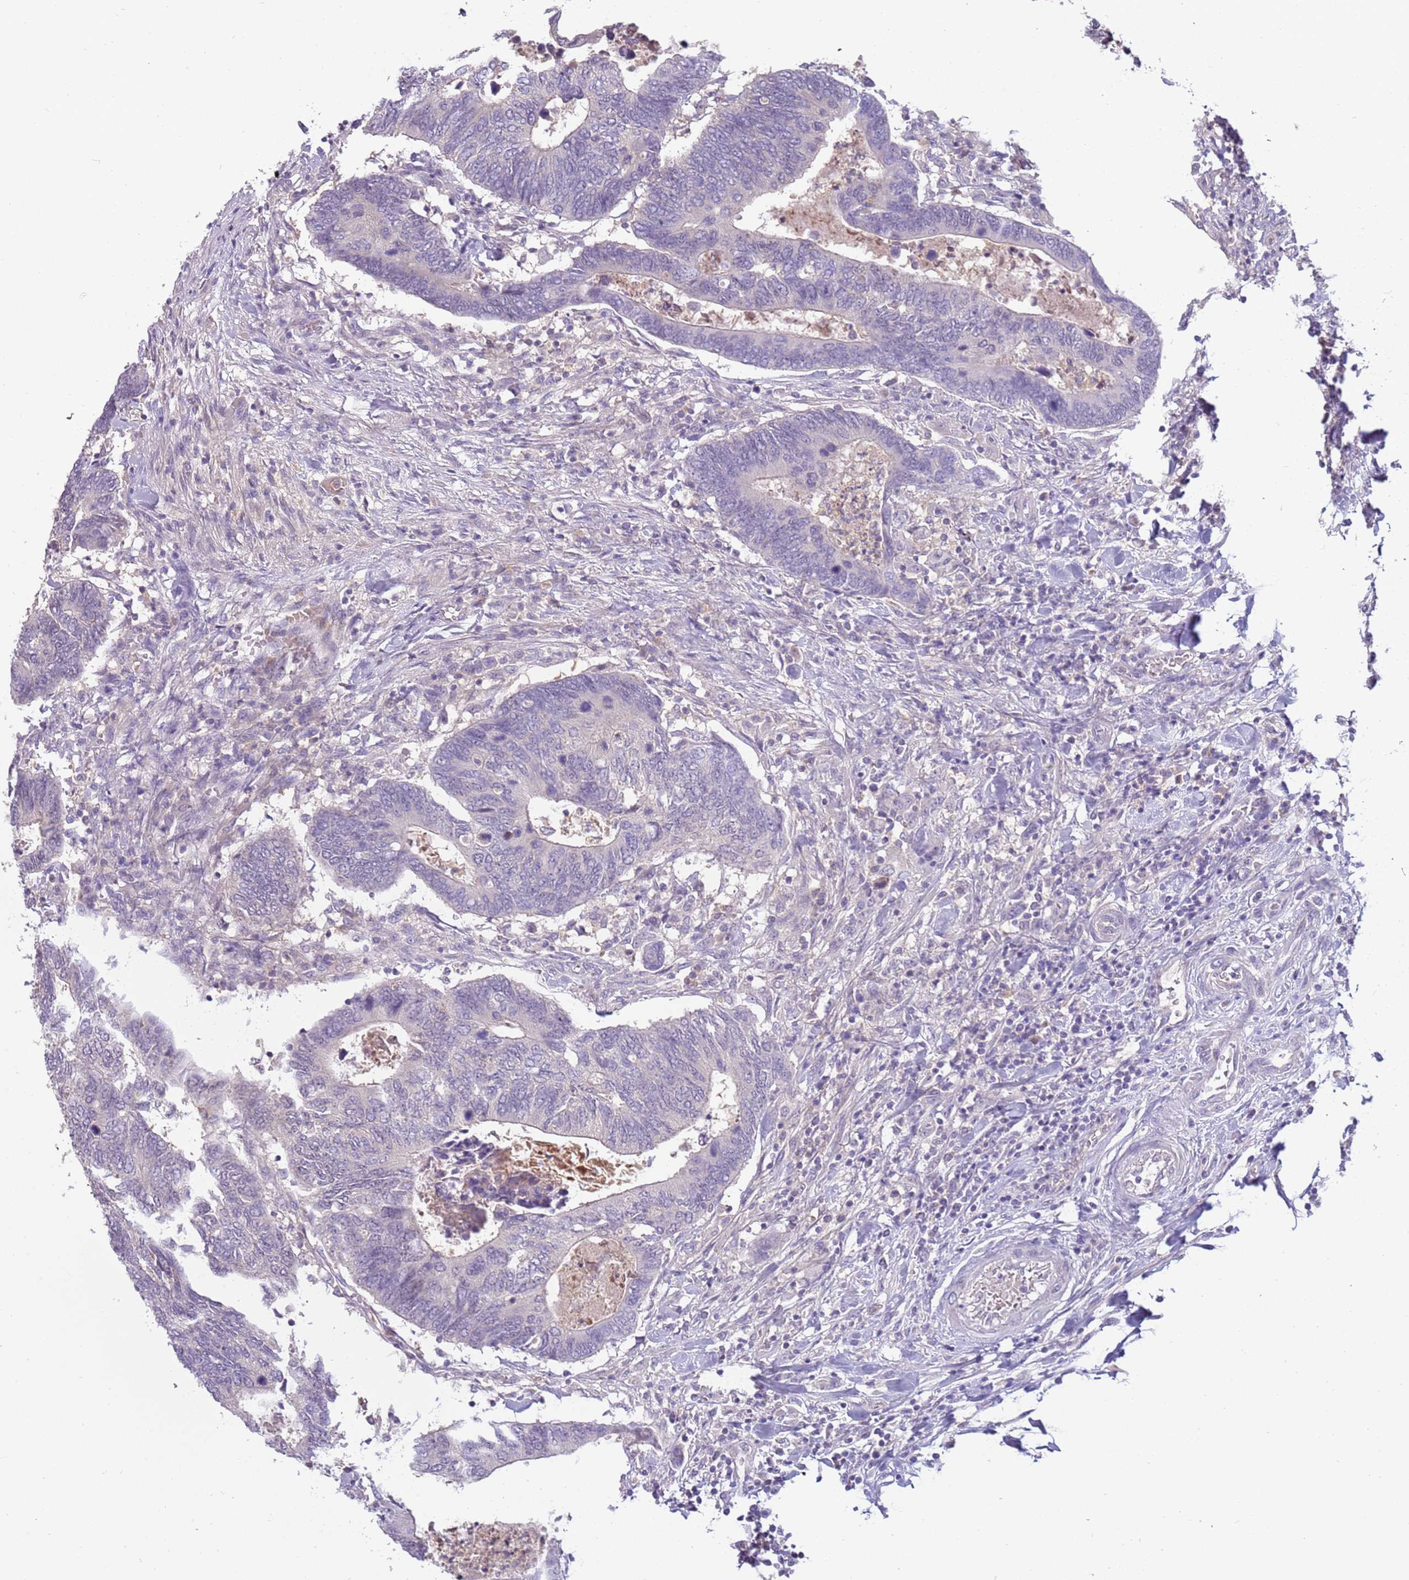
{"staining": {"intensity": "negative", "quantity": "none", "location": "none"}, "tissue": "colorectal cancer", "cell_type": "Tumor cells", "image_type": "cancer", "snomed": [{"axis": "morphology", "description": "Adenocarcinoma, NOS"}, {"axis": "topography", "description": "Colon"}], "caption": "Colorectal cancer (adenocarcinoma) stained for a protein using IHC exhibits no staining tumor cells.", "gene": "ARHGAP5", "patient": {"sex": "male", "age": 87}}